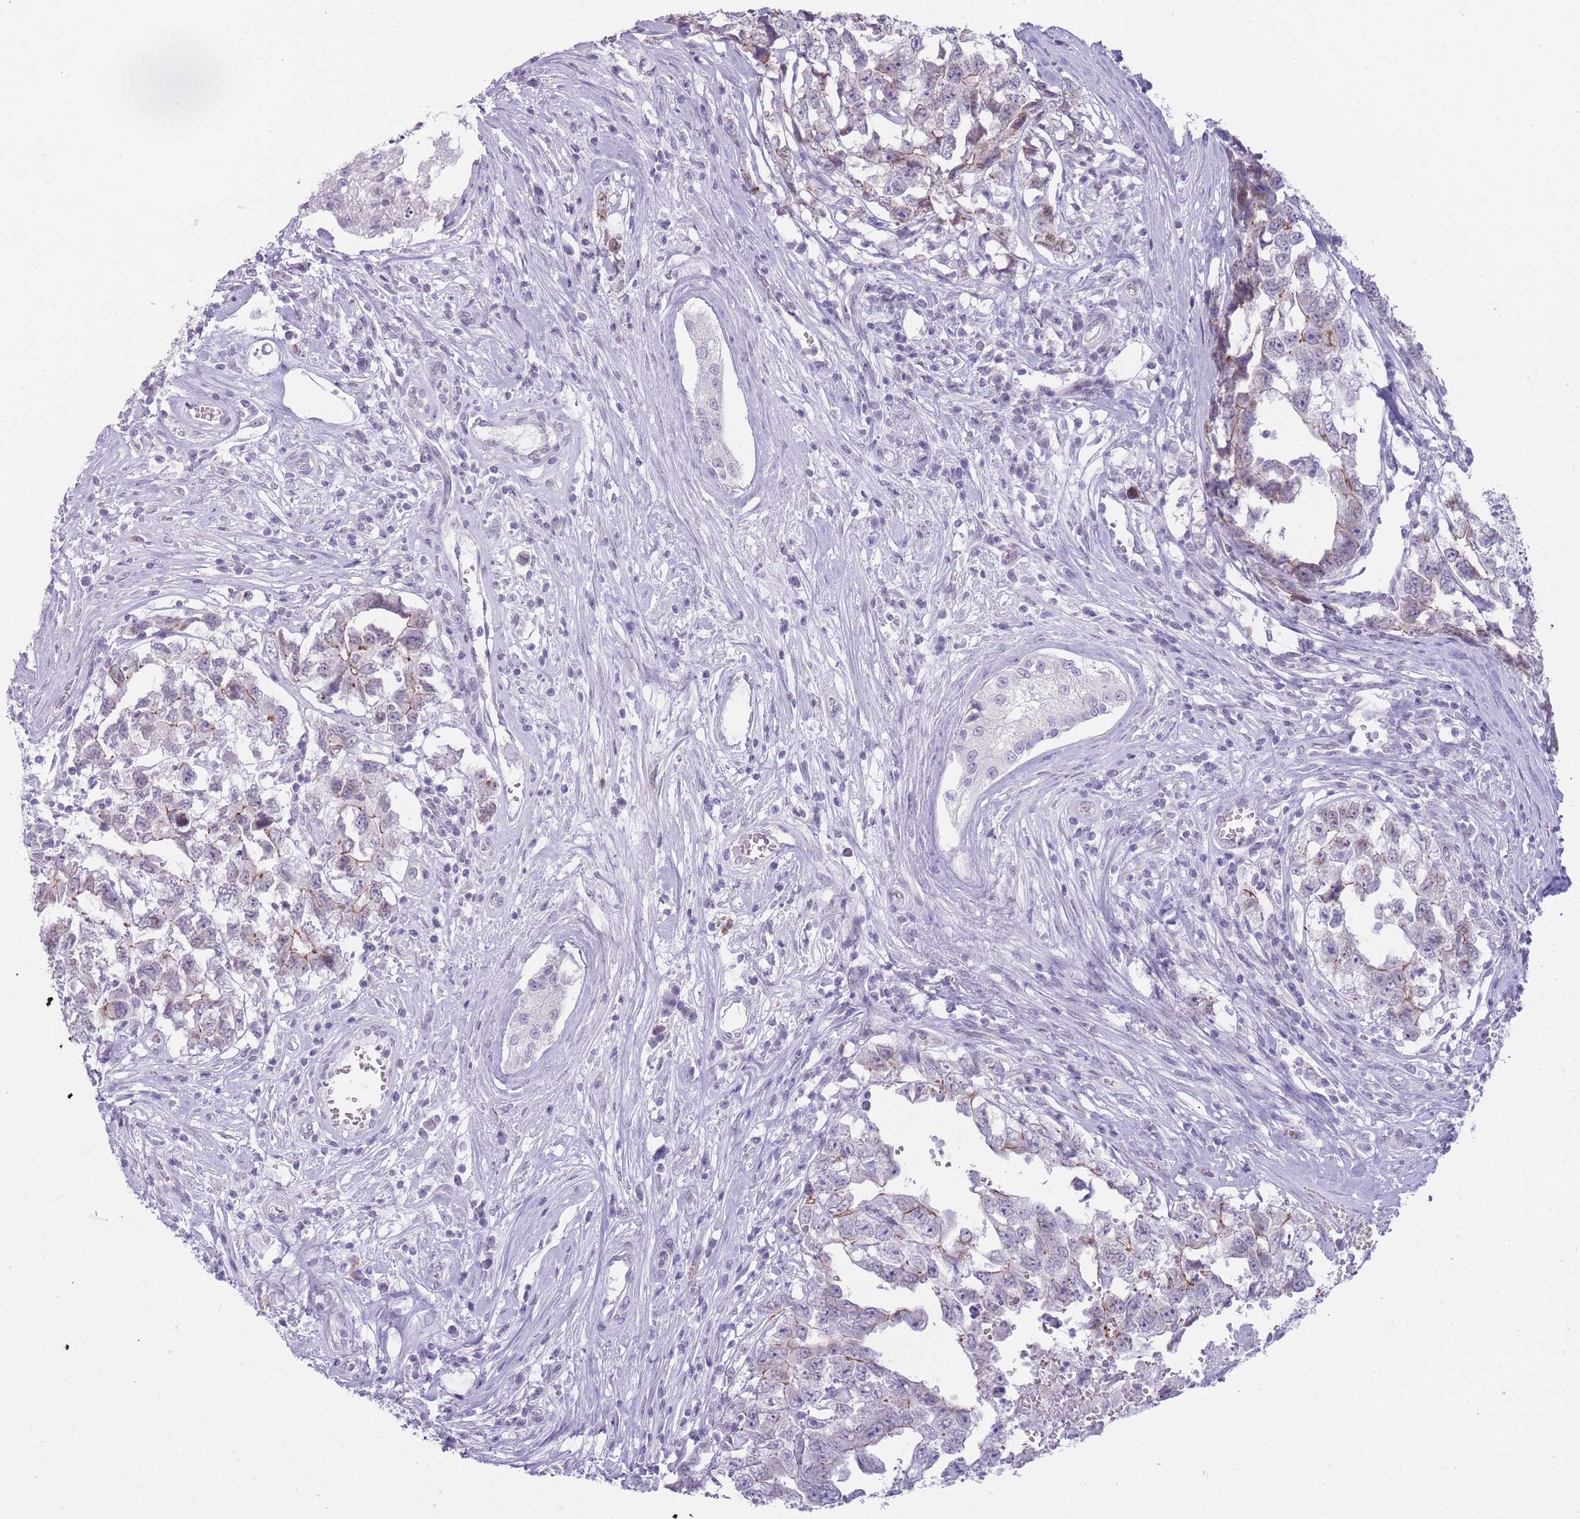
{"staining": {"intensity": "moderate", "quantity": "<25%", "location": "cytoplasmic/membranous"}, "tissue": "testis cancer", "cell_type": "Tumor cells", "image_type": "cancer", "snomed": [{"axis": "morphology", "description": "Carcinoma, Embryonal, NOS"}, {"axis": "topography", "description": "Testis"}], "caption": "About <25% of tumor cells in human embryonal carcinoma (testis) demonstrate moderate cytoplasmic/membranous protein staining as visualized by brown immunohistochemical staining.", "gene": "DCANP1", "patient": {"sex": "male", "age": 22}}